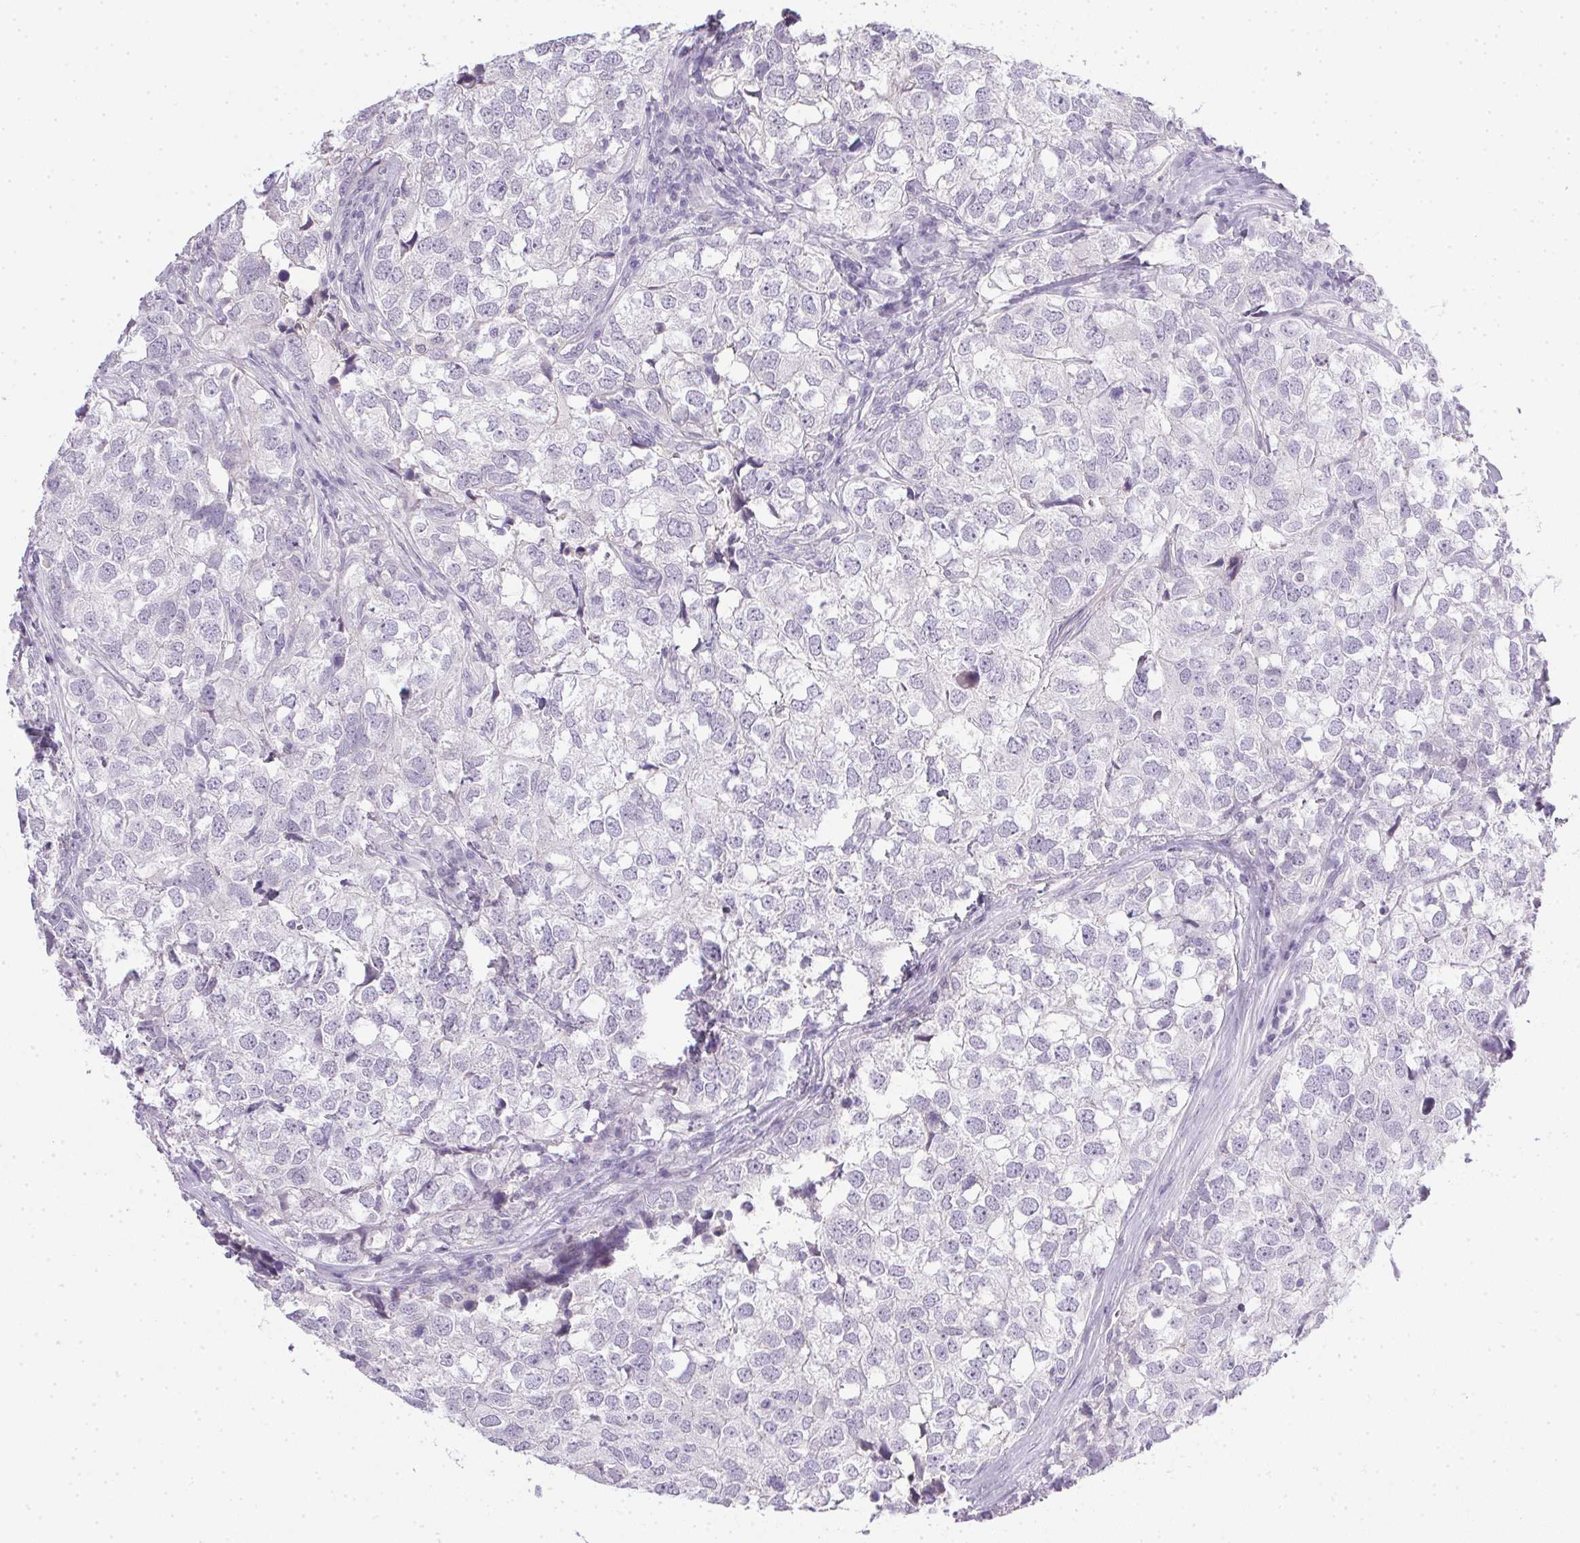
{"staining": {"intensity": "negative", "quantity": "none", "location": "none"}, "tissue": "breast cancer", "cell_type": "Tumor cells", "image_type": "cancer", "snomed": [{"axis": "morphology", "description": "Duct carcinoma"}, {"axis": "topography", "description": "Breast"}], "caption": "The photomicrograph reveals no staining of tumor cells in infiltrating ductal carcinoma (breast). The staining is performed using DAB (3,3'-diaminobenzidine) brown chromogen with nuclei counter-stained in using hematoxylin.", "gene": "PRL", "patient": {"sex": "female", "age": 30}}